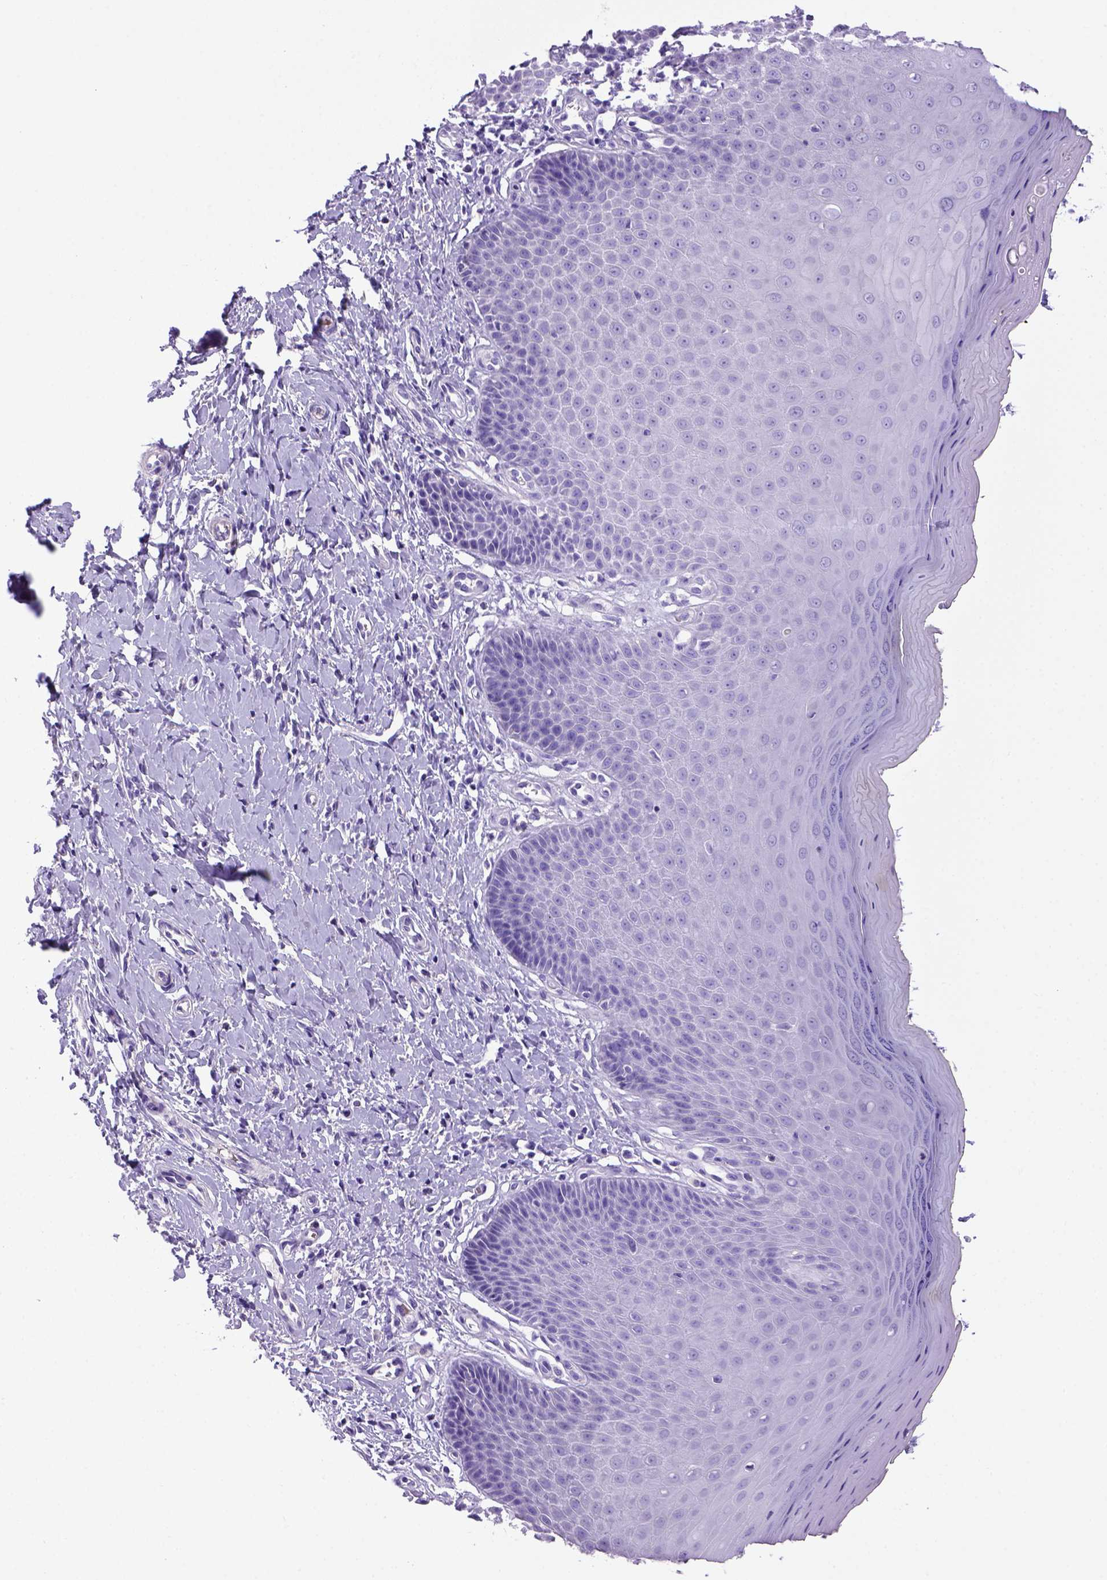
{"staining": {"intensity": "negative", "quantity": "none", "location": "none"}, "tissue": "vagina", "cell_type": "Squamous epithelial cells", "image_type": "normal", "snomed": [{"axis": "morphology", "description": "Normal tissue, NOS"}, {"axis": "topography", "description": "Vagina"}], "caption": "The micrograph demonstrates no significant expression in squamous epithelial cells of vagina. The staining is performed using DAB brown chromogen with nuclei counter-stained in using hematoxylin.", "gene": "BAAT", "patient": {"sex": "female", "age": 83}}